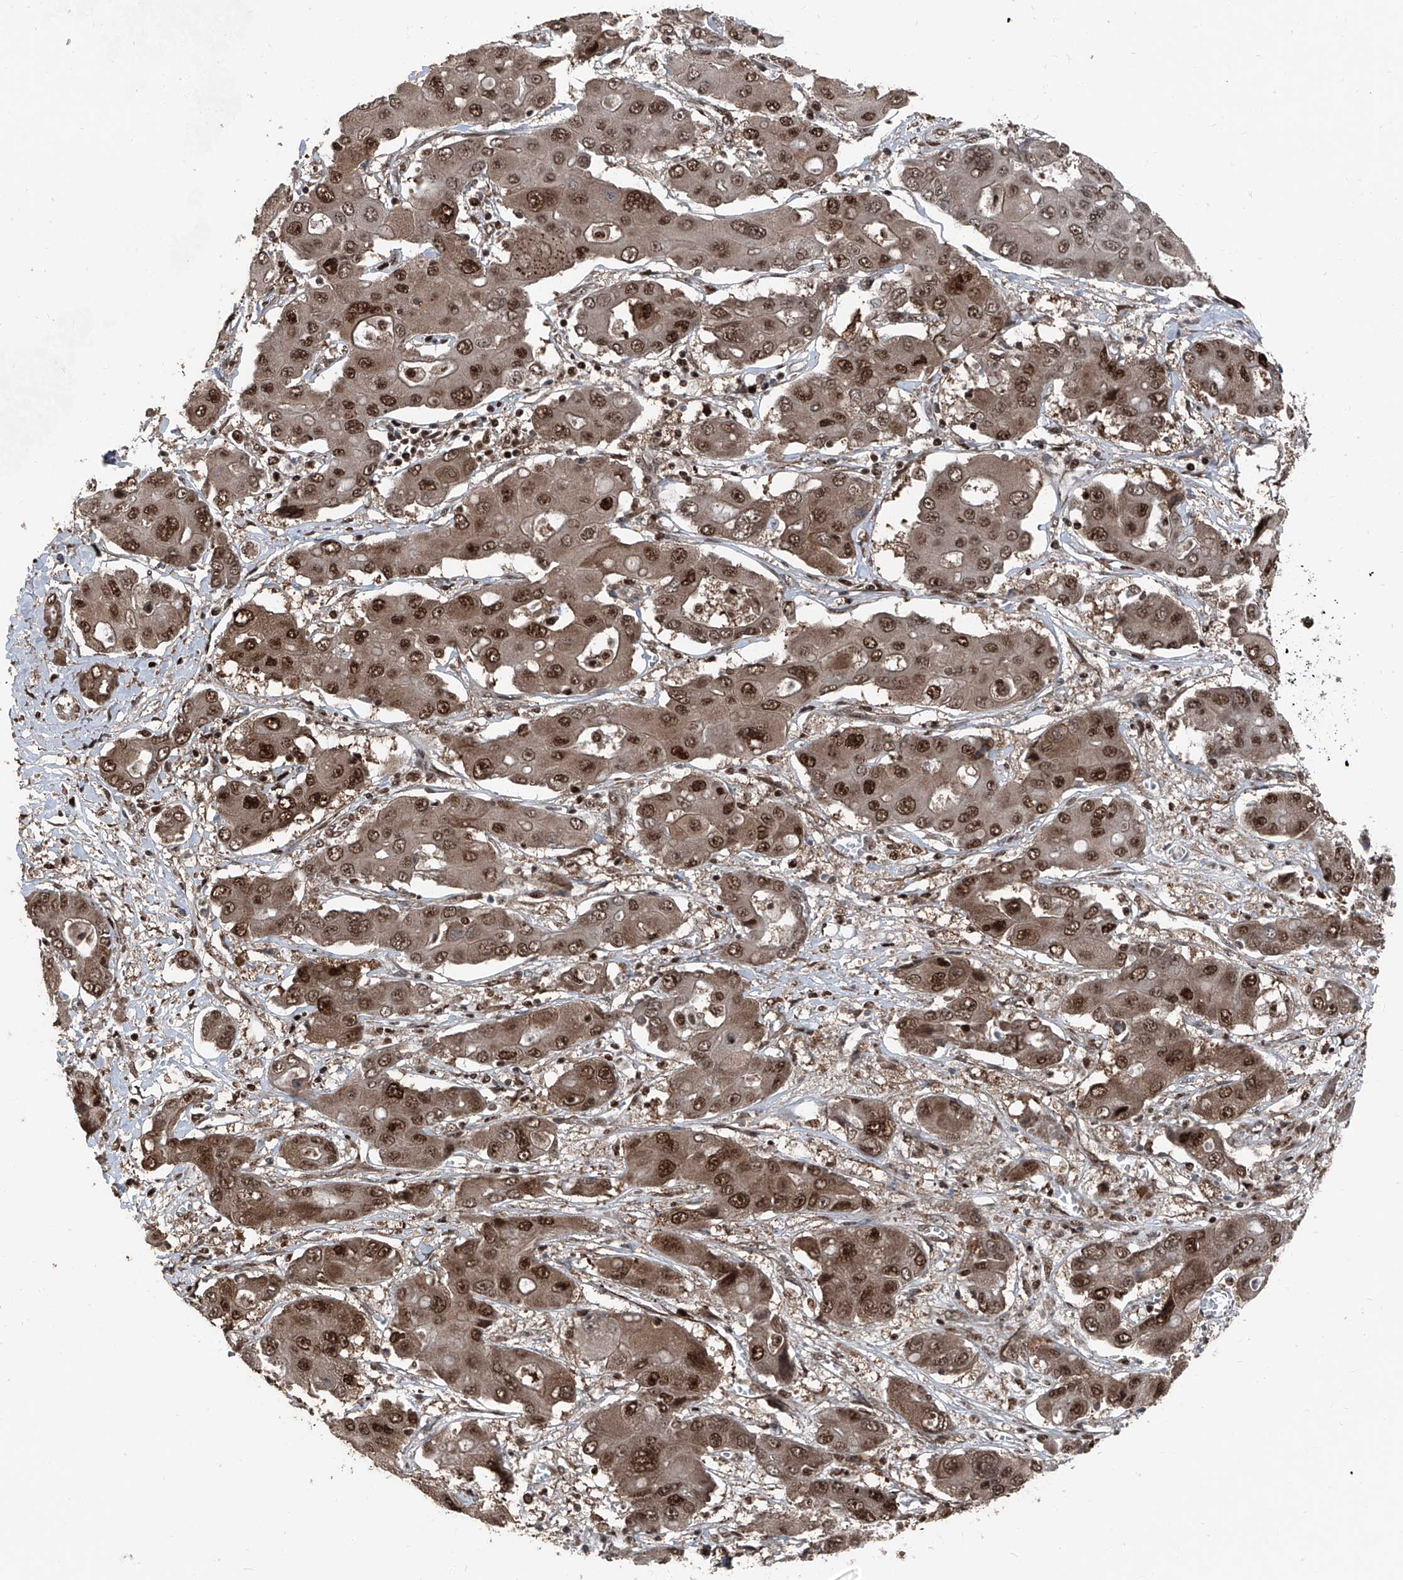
{"staining": {"intensity": "moderate", "quantity": ">75%", "location": "cytoplasmic/membranous,nuclear"}, "tissue": "liver cancer", "cell_type": "Tumor cells", "image_type": "cancer", "snomed": [{"axis": "morphology", "description": "Cholangiocarcinoma"}, {"axis": "topography", "description": "Liver"}], "caption": "Brown immunohistochemical staining in human liver cancer (cholangiocarcinoma) shows moderate cytoplasmic/membranous and nuclear positivity in about >75% of tumor cells. The staining was performed using DAB, with brown indicating positive protein expression. Nuclei are stained blue with hematoxylin.", "gene": "FKBP5", "patient": {"sex": "male", "age": 67}}